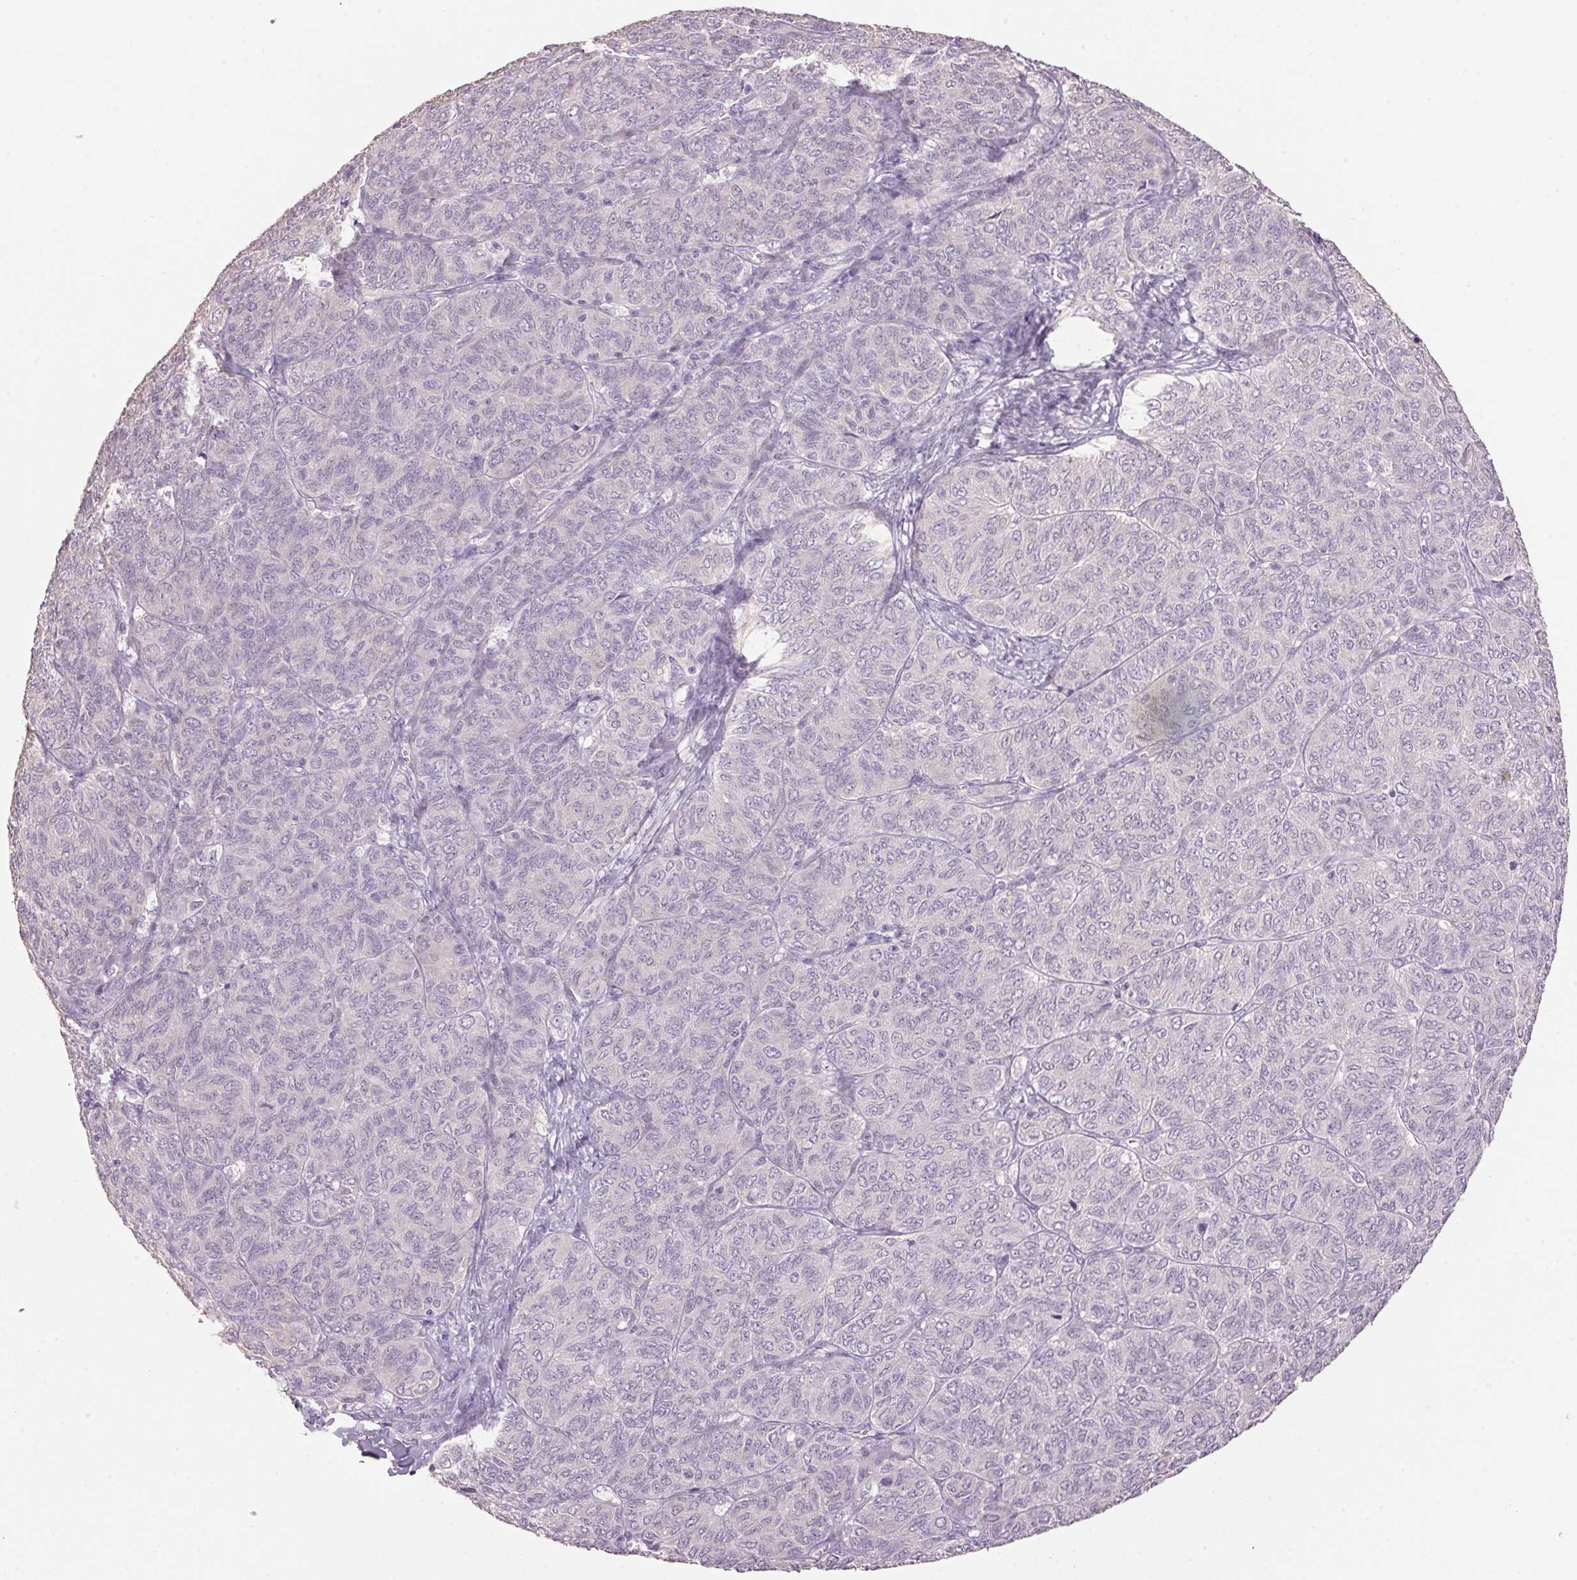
{"staining": {"intensity": "negative", "quantity": "none", "location": "none"}, "tissue": "ovarian cancer", "cell_type": "Tumor cells", "image_type": "cancer", "snomed": [{"axis": "morphology", "description": "Carcinoma, endometroid"}, {"axis": "topography", "description": "Ovary"}], "caption": "Ovarian cancer (endometroid carcinoma) was stained to show a protein in brown. There is no significant staining in tumor cells. The staining is performed using DAB (3,3'-diaminobenzidine) brown chromogen with nuclei counter-stained in using hematoxylin.", "gene": "LYZL6", "patient": {"sex": "female", "age": 80}}